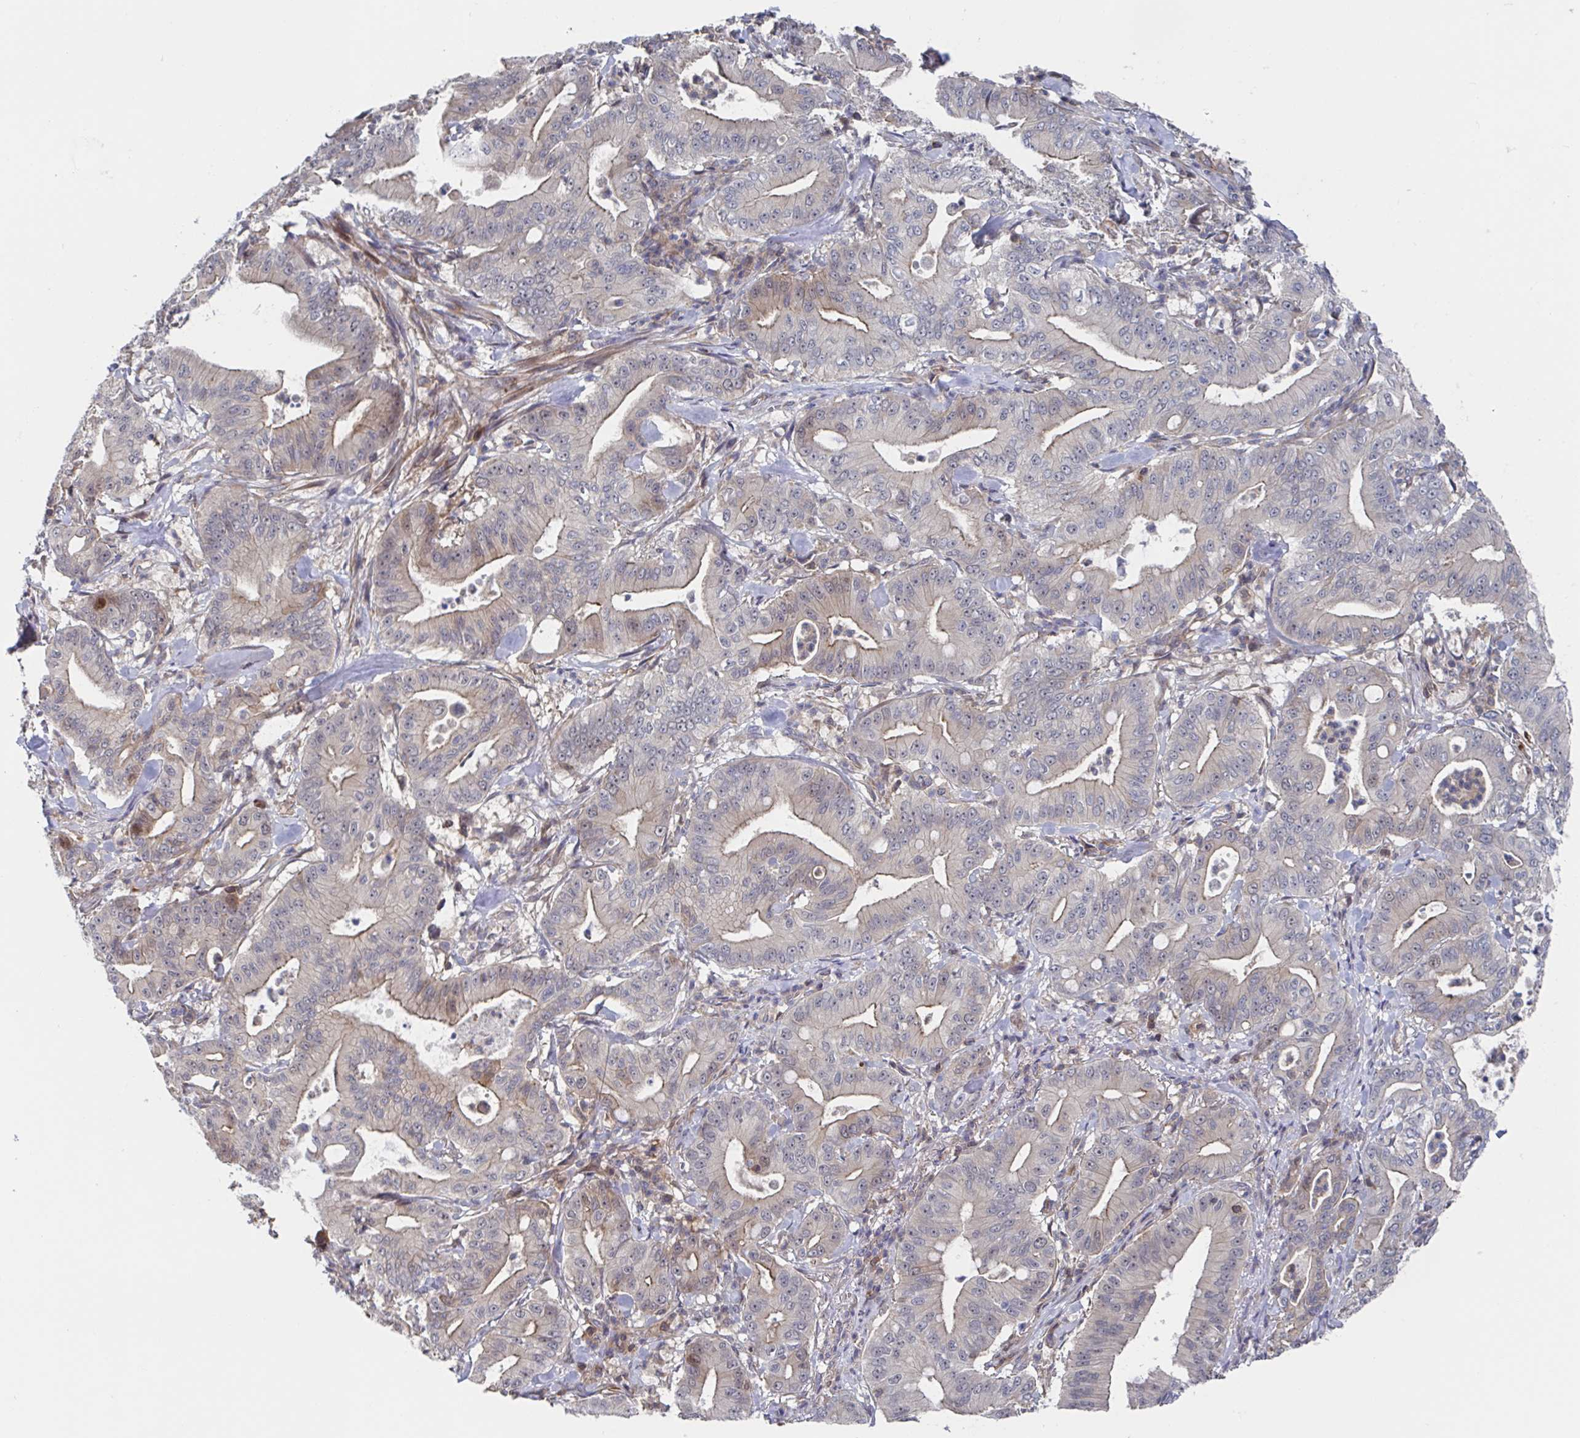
{"staining": {"intensity": "weak", "quantity": "25%-75%", "location": "cytoplasmic/membranous"}, "tissue": "pancreatic cancer", "cell_type": "Tumor cells", "image_type": "cancer", "snomed": [{"axis": "morphology", "description": "Adenocarcinoma, NOS"}, {"axis": "topography", "description": "Pancreas"}], "caption": "Tumor cells reveal low levels of weak cytoplasmic/membranous expression in about 25%-75% of cells in human adenocarcinoma (pancreatic).", "gene": "DHRS12", "patient": {"sex": "male", "age": 71}}